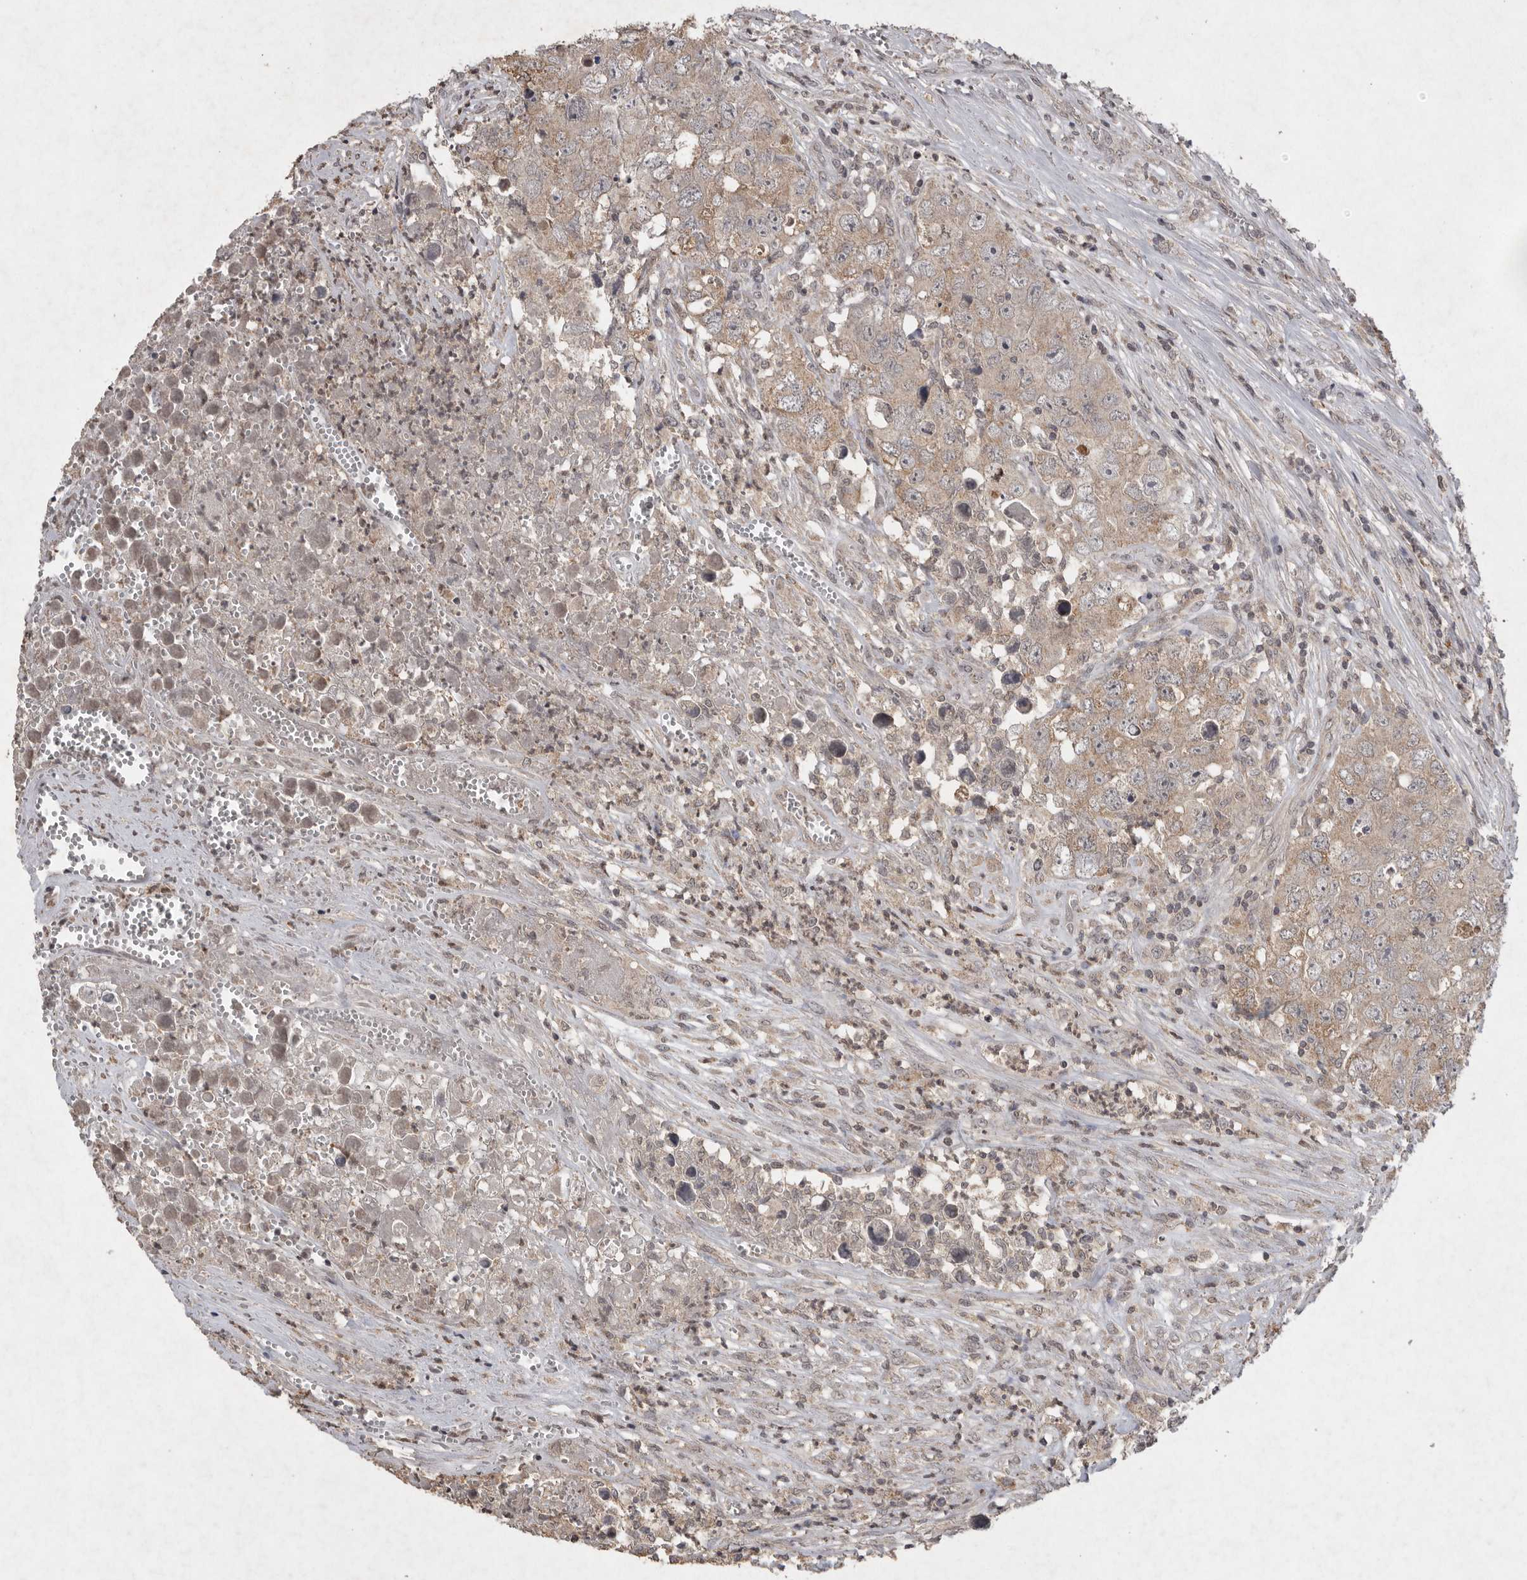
{"staining": {"intensity": "weak", "quantity": ">75%", "location": "cytoplasmic/membranous"}, "tissue": "testis cancer", "cell_type": "Tumor cells", "image_type": "cancer", "snomed": [{"axis": "morphology", "description": "Seminoma, NOS"}, {"axis": "morphology", "description": "Carcinoma, Embryonal, NOS"}, {"axis": "topography", "description": "Testis"}], "caption": "Testis cancer stained for a protein reveals weak cytoplasmic/membranous positivity in tumor cells.", "gene": "APLNR", "patient": {"sex": "male", "age": 43}}